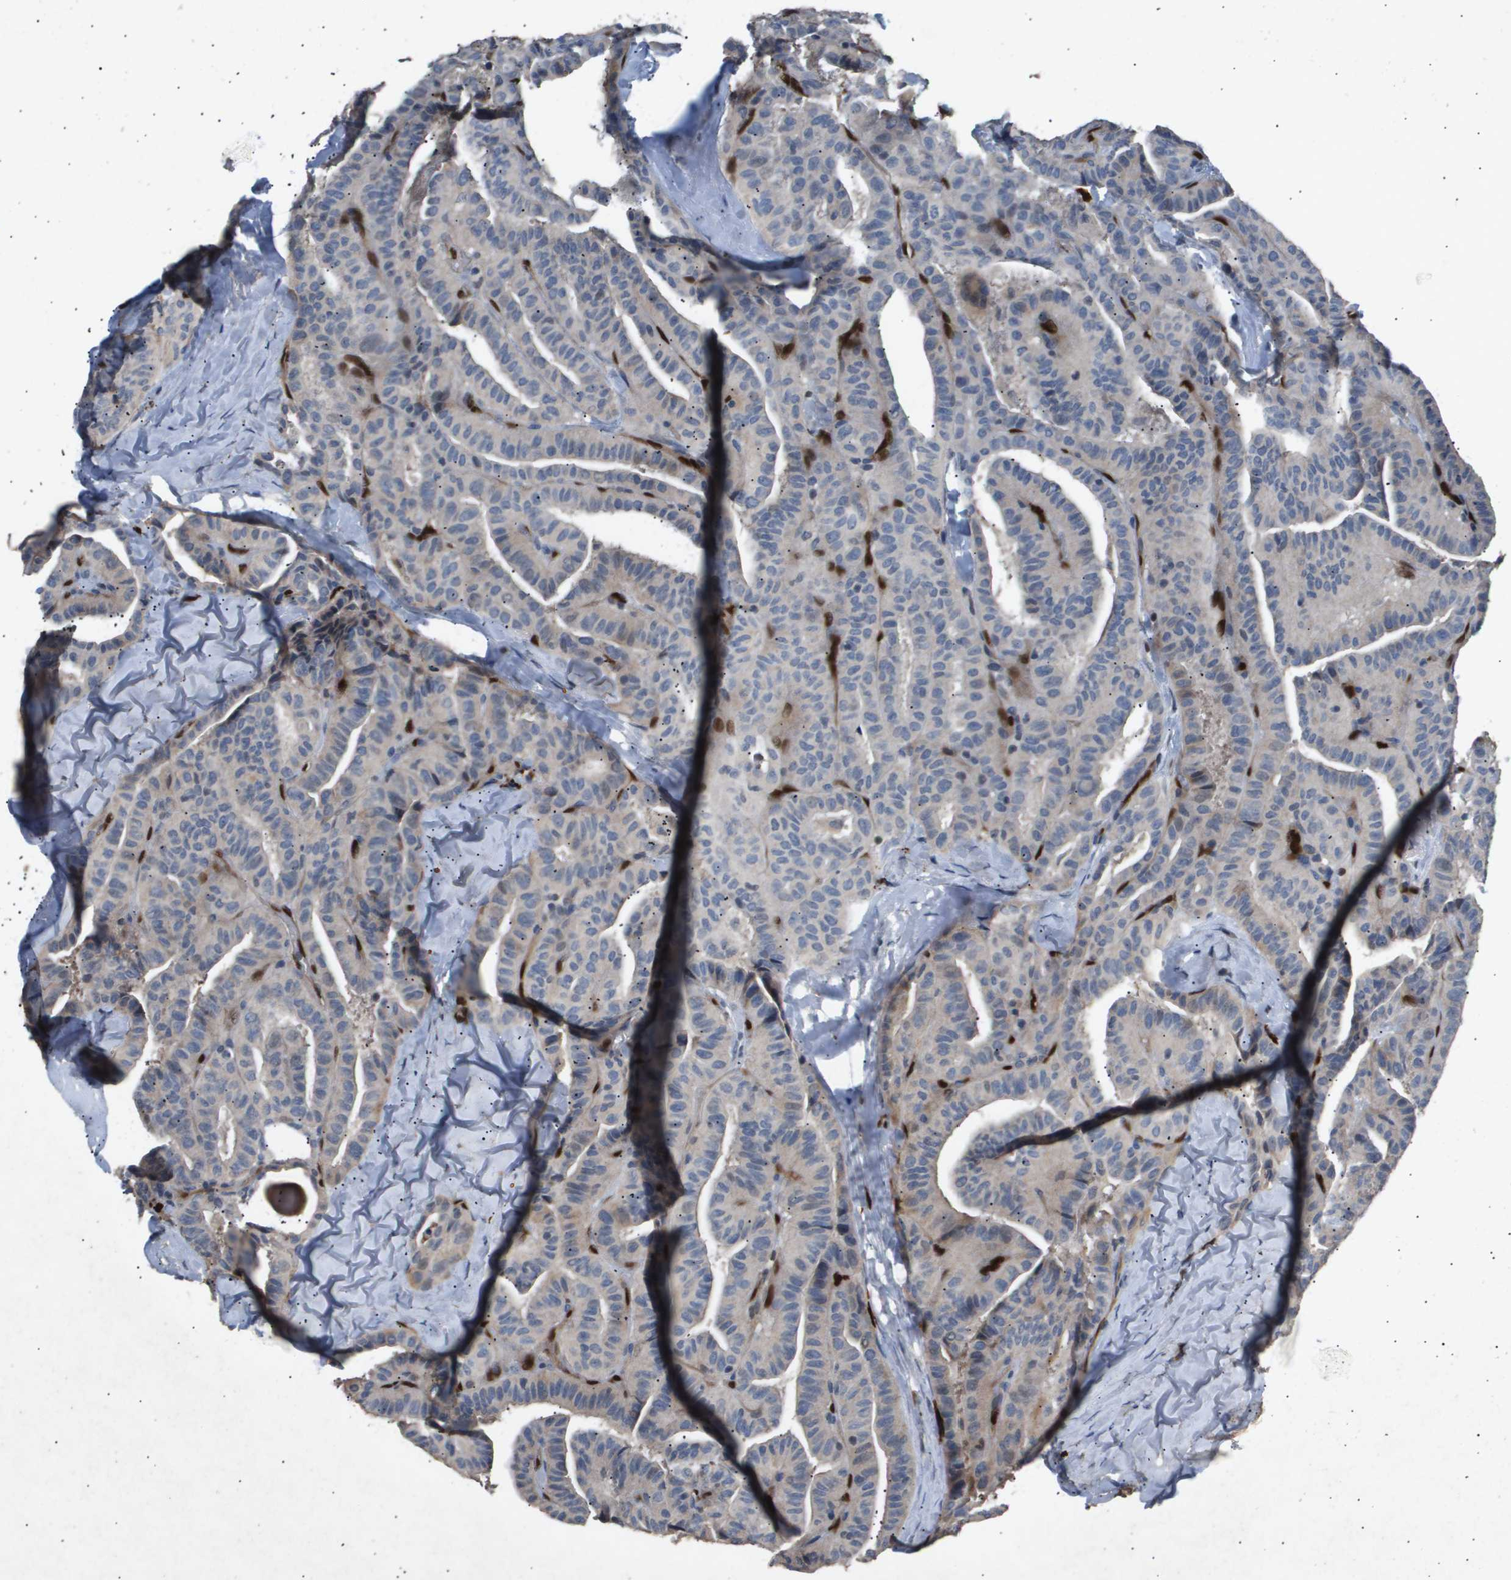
{"staining": {"intensity": "weak", "quantity": "<25%", "location": "cytoplasmic/membranous"}, "tissue": "thyroid cancer", "cell_type": "Tumor cells", "image_type": "cancer", "snomed": [{"axis": "morphology", "description": "Papillary adenocarcinoma, NOS"}, {"axis": "topography", "description": "Thyroid gland"}], "caption": "IHC micrograph of thyroid cancer stained for a protein (brown), which displays no staining in tumor cells.", "gene": "ERG", "patient": {"sex": "male", "age": 77}}